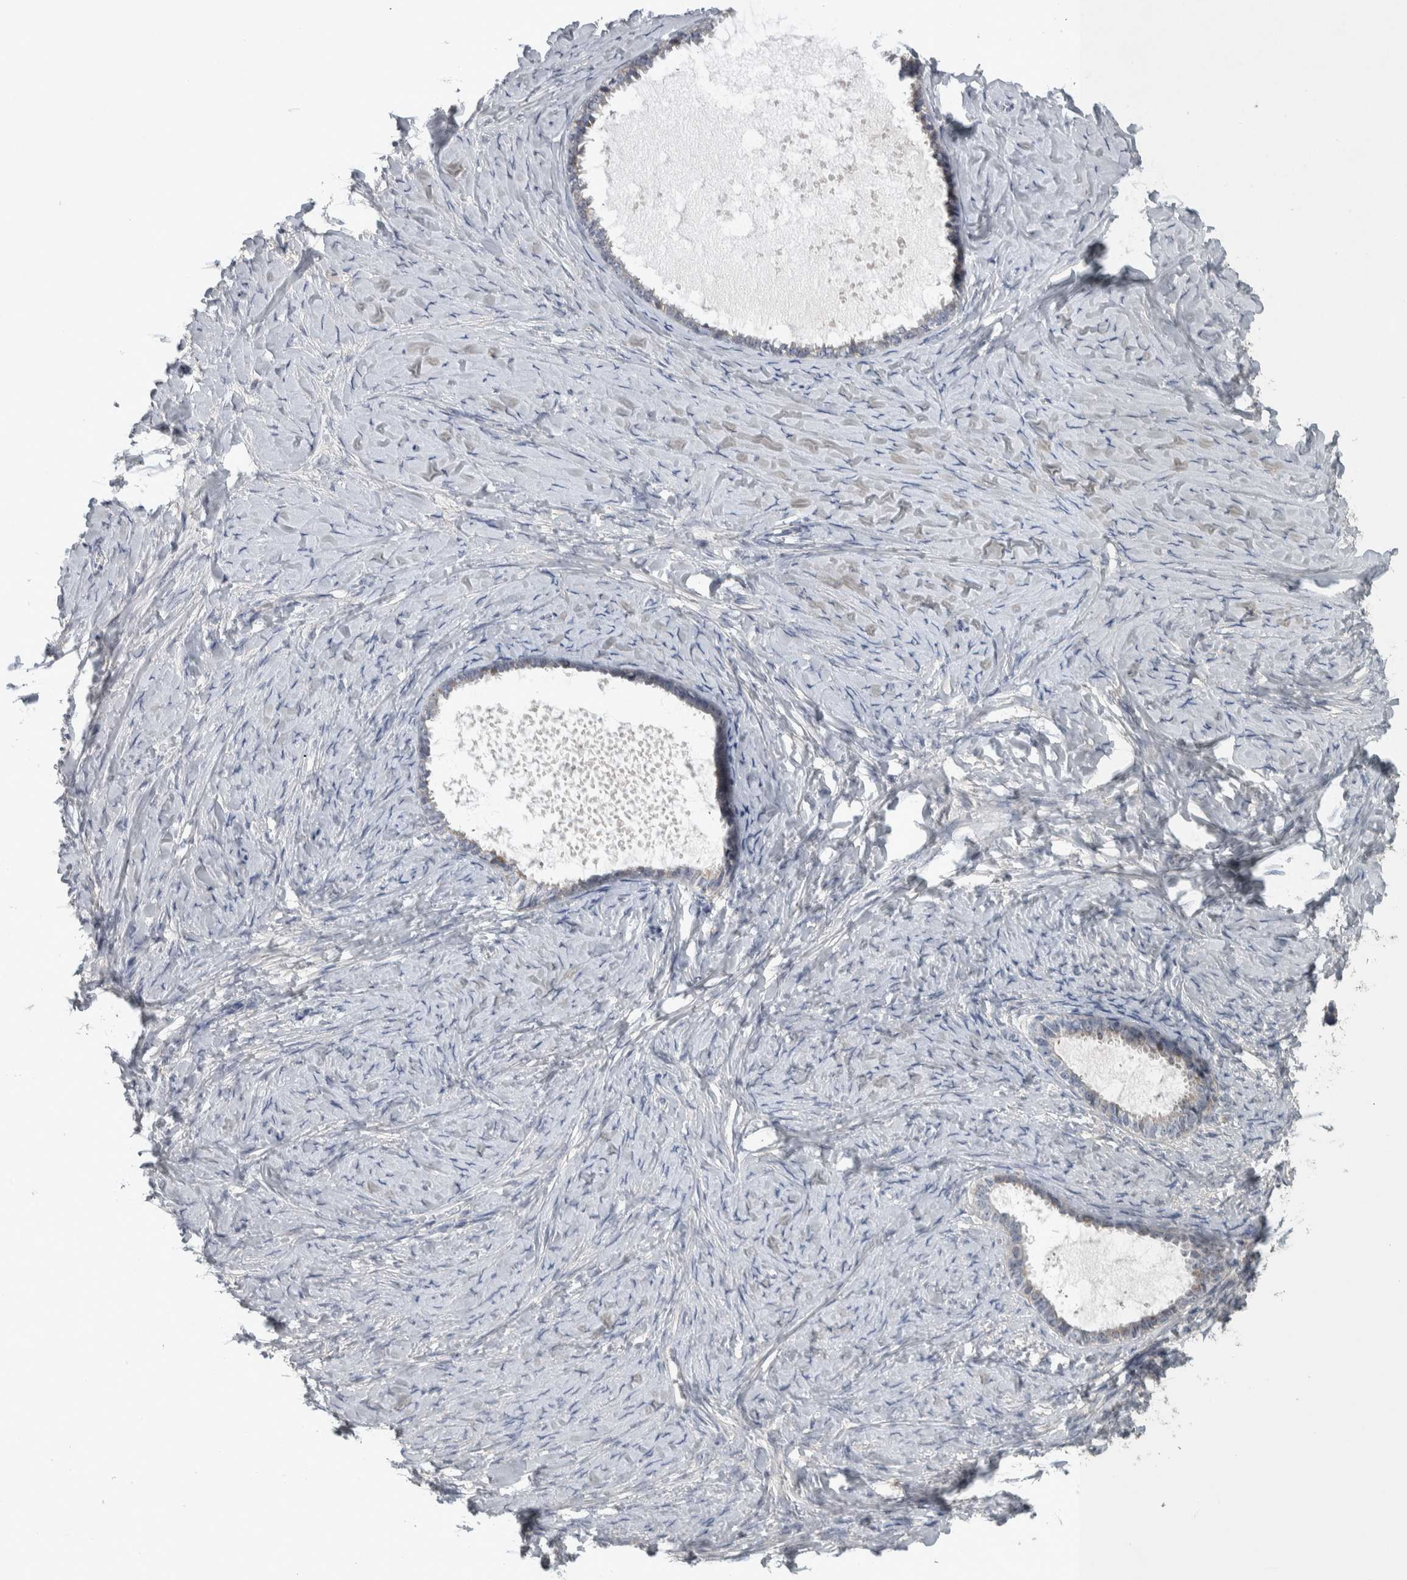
{"staining": {"intensity": "negative", "quantity": "none", "location": "none"}, "tissue": "ovarian cancer", "cell_type": "Tumor cells", "image_type": "cancer", "snomed": [{"axis": "morphology", "description": "Cystadenocarcinoma, serous, NOS"}, {"axis": "topography", "description": "Ovary"}], "caption": "This is an immunohistochemistry histopathology image of serous cystadenocarcinoma (ovarian). There is no expression in tumor cells.", "gene": "SRP68", "patient": {"sex": "female", "age": 79}}